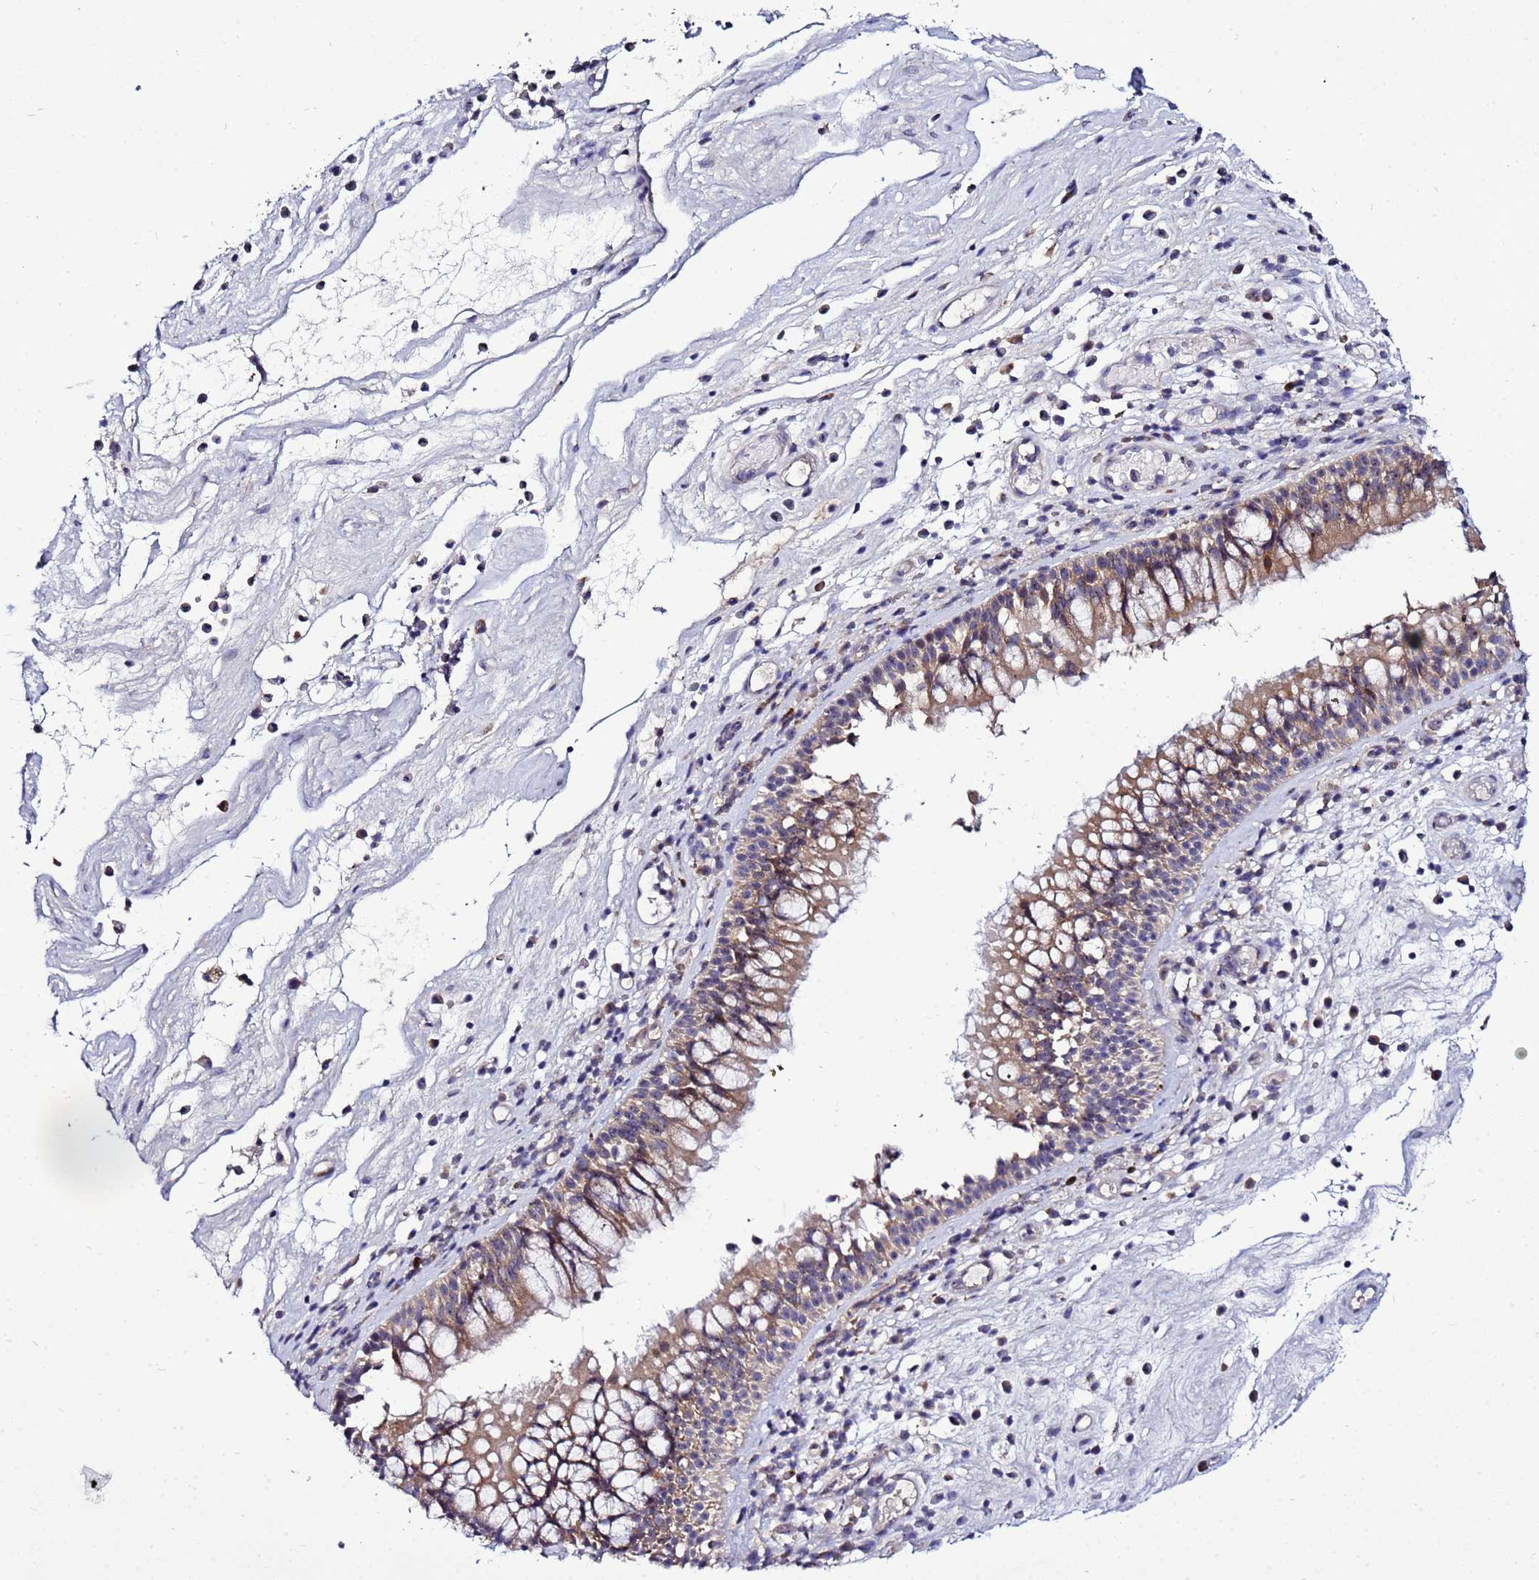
{"staining": {"intensity": "weak", "quantity": ">75%", "location": "cytoplasmic/membranous"}, "tissue": "nasopharynx", "cell_type": "Respiratory epithelial cells", "image_type": "normal", "snomed": [{"axis": "morphology", "description": "Normal tissue, NOS"}, {"axis": "morphology", "description": "Inflammation, NOS"}, {"axis": "morphology", "description": "Malignant melanoma, Metastatic site"}, {"axis": "topography", "description": "Nasopharynx"}], "caption": "Immunohistochemistry photomicrograph of benign nasopharynx: human nasopharynx stained using IHC reveals low levels of weak protein expression localized specifically in the cytoplasmic/membranous of respiratory epithelial cells, appearing as a cytoplasmic/membranous brown color.", "gene": "NOL8", "patient": {"sex": "male", "age": 70}}